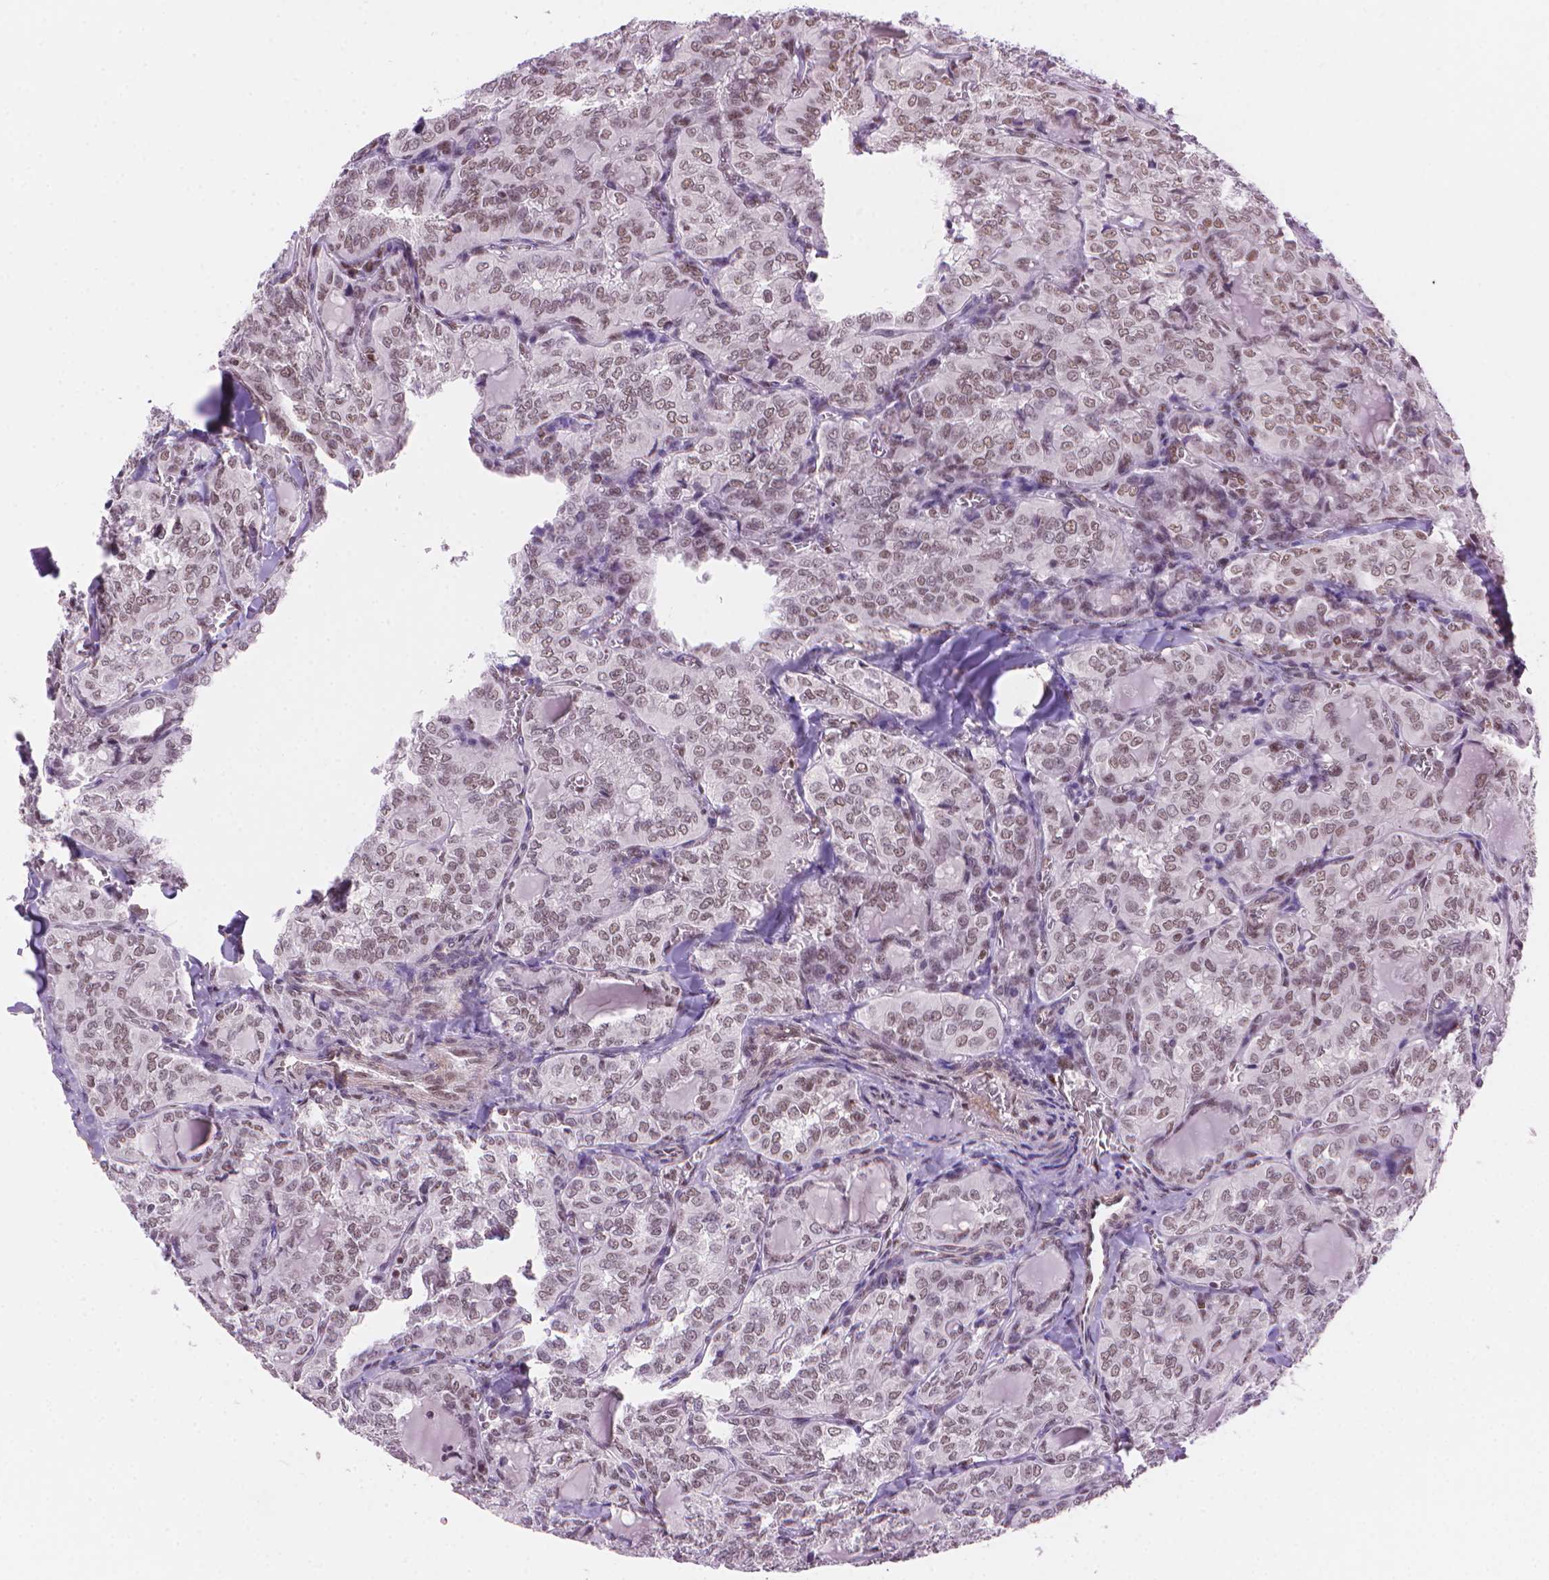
{"staining": {"intensity": "weak", "quantity": ">75%", "location": "nuclear"}, "tissue": "thyroid cancer", "cell_type": "Tumor cells", "image_type": "cancer", "snomed": [{"axis": "morphology", "description": "Papillary adenocarcinoma, NOS"}, {"axis": "topography", "description": "Thyroid gland"}], "caption": "An image of human thyroid cancer (papillary adenocarcinoma) stained for a protein demonstrates weak nuclear brown staining in tumor cells.", "gene": "UBN1", "patient": {"sex": "female", "age": 41}}